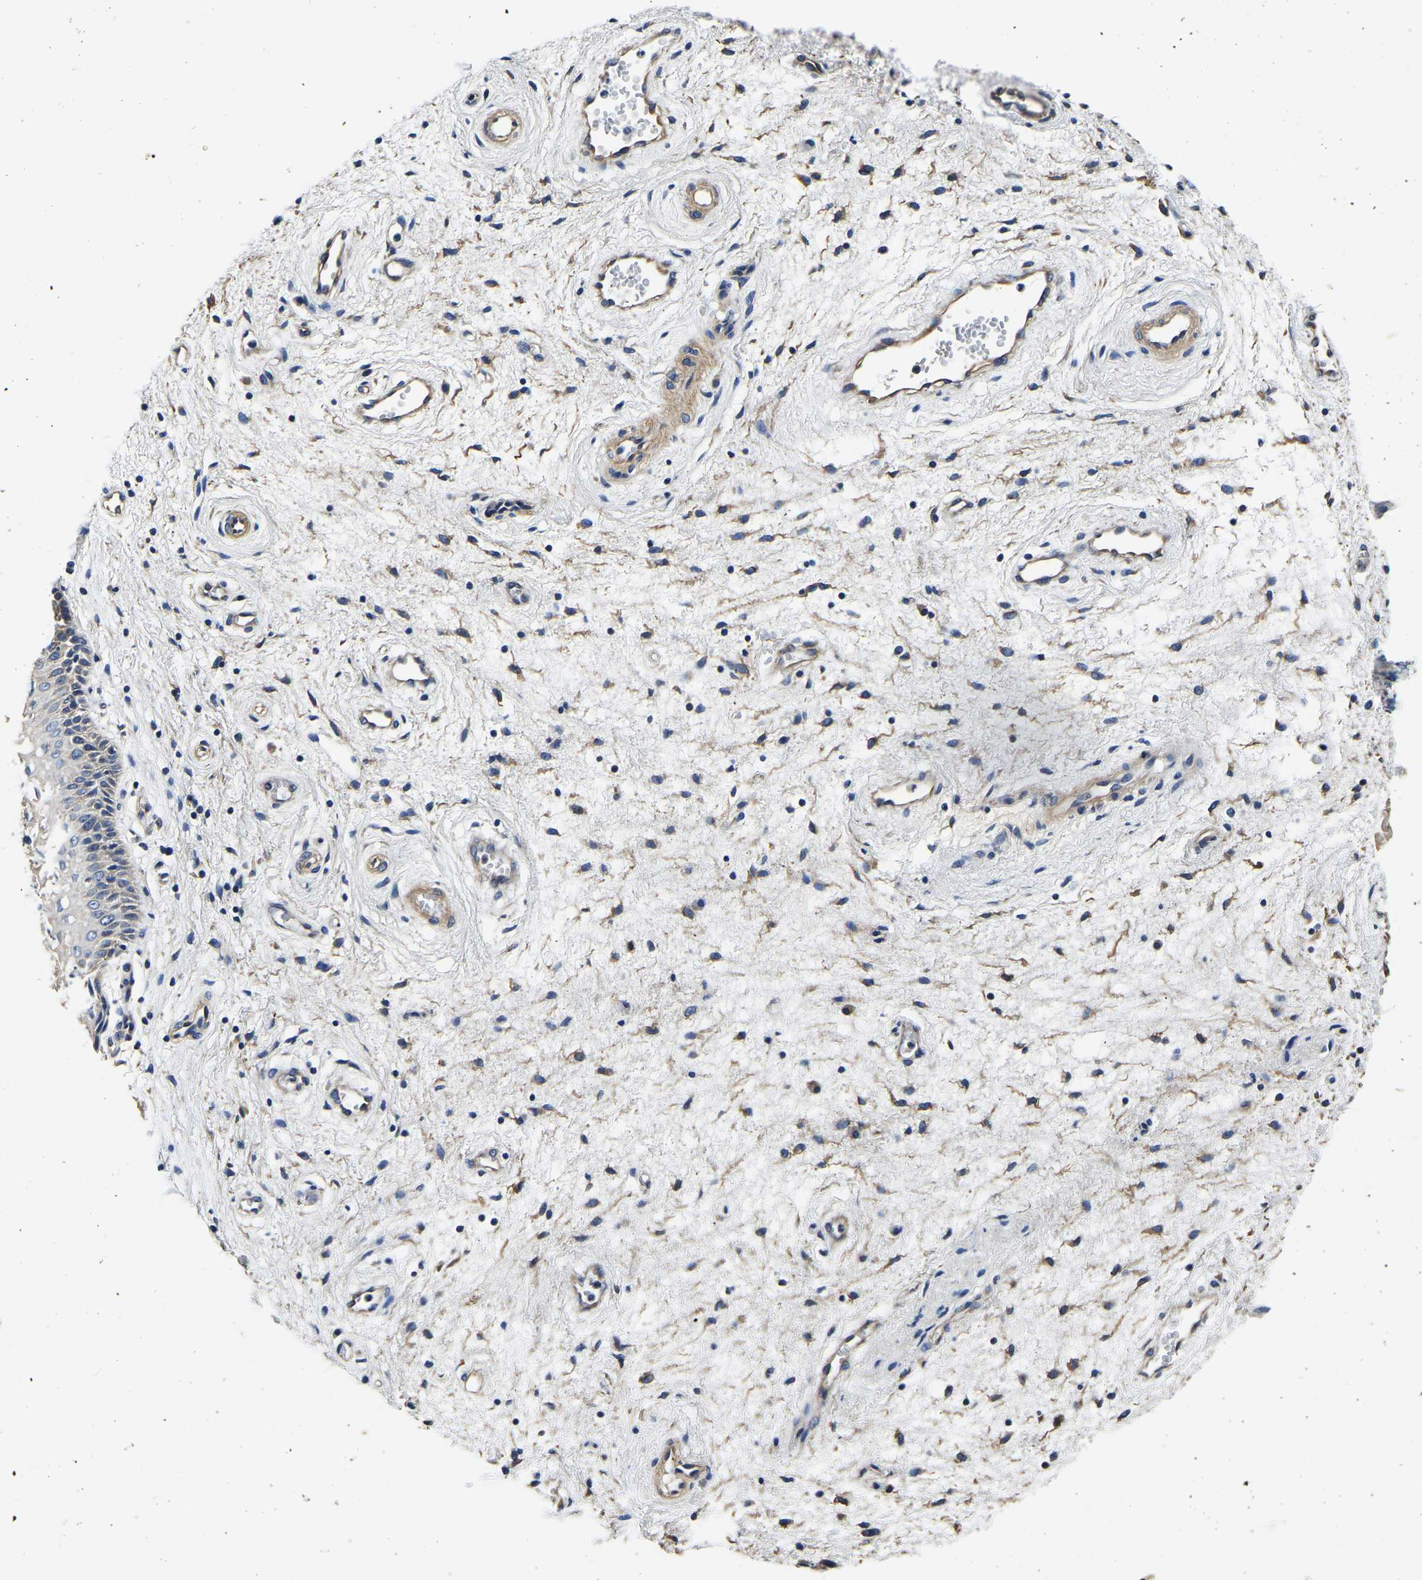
{"staining": {"intensity": "negative", "quantity": "none", "location": "none"}, "tissue": "vagina", "cell_type": "Squamous epithelial cells", "image_type": "normal", "snomed": [{"axis": "morphology", "description": "Normal tissue, NOS"}, {"axis": "topography", "description": "Vagina"}], "caption": "Micrograph shows no protein expression in squamous epithelial cells of benign vagina.", "gene": "KCTD17", "patient": {"sex": "female", "age": 34}}